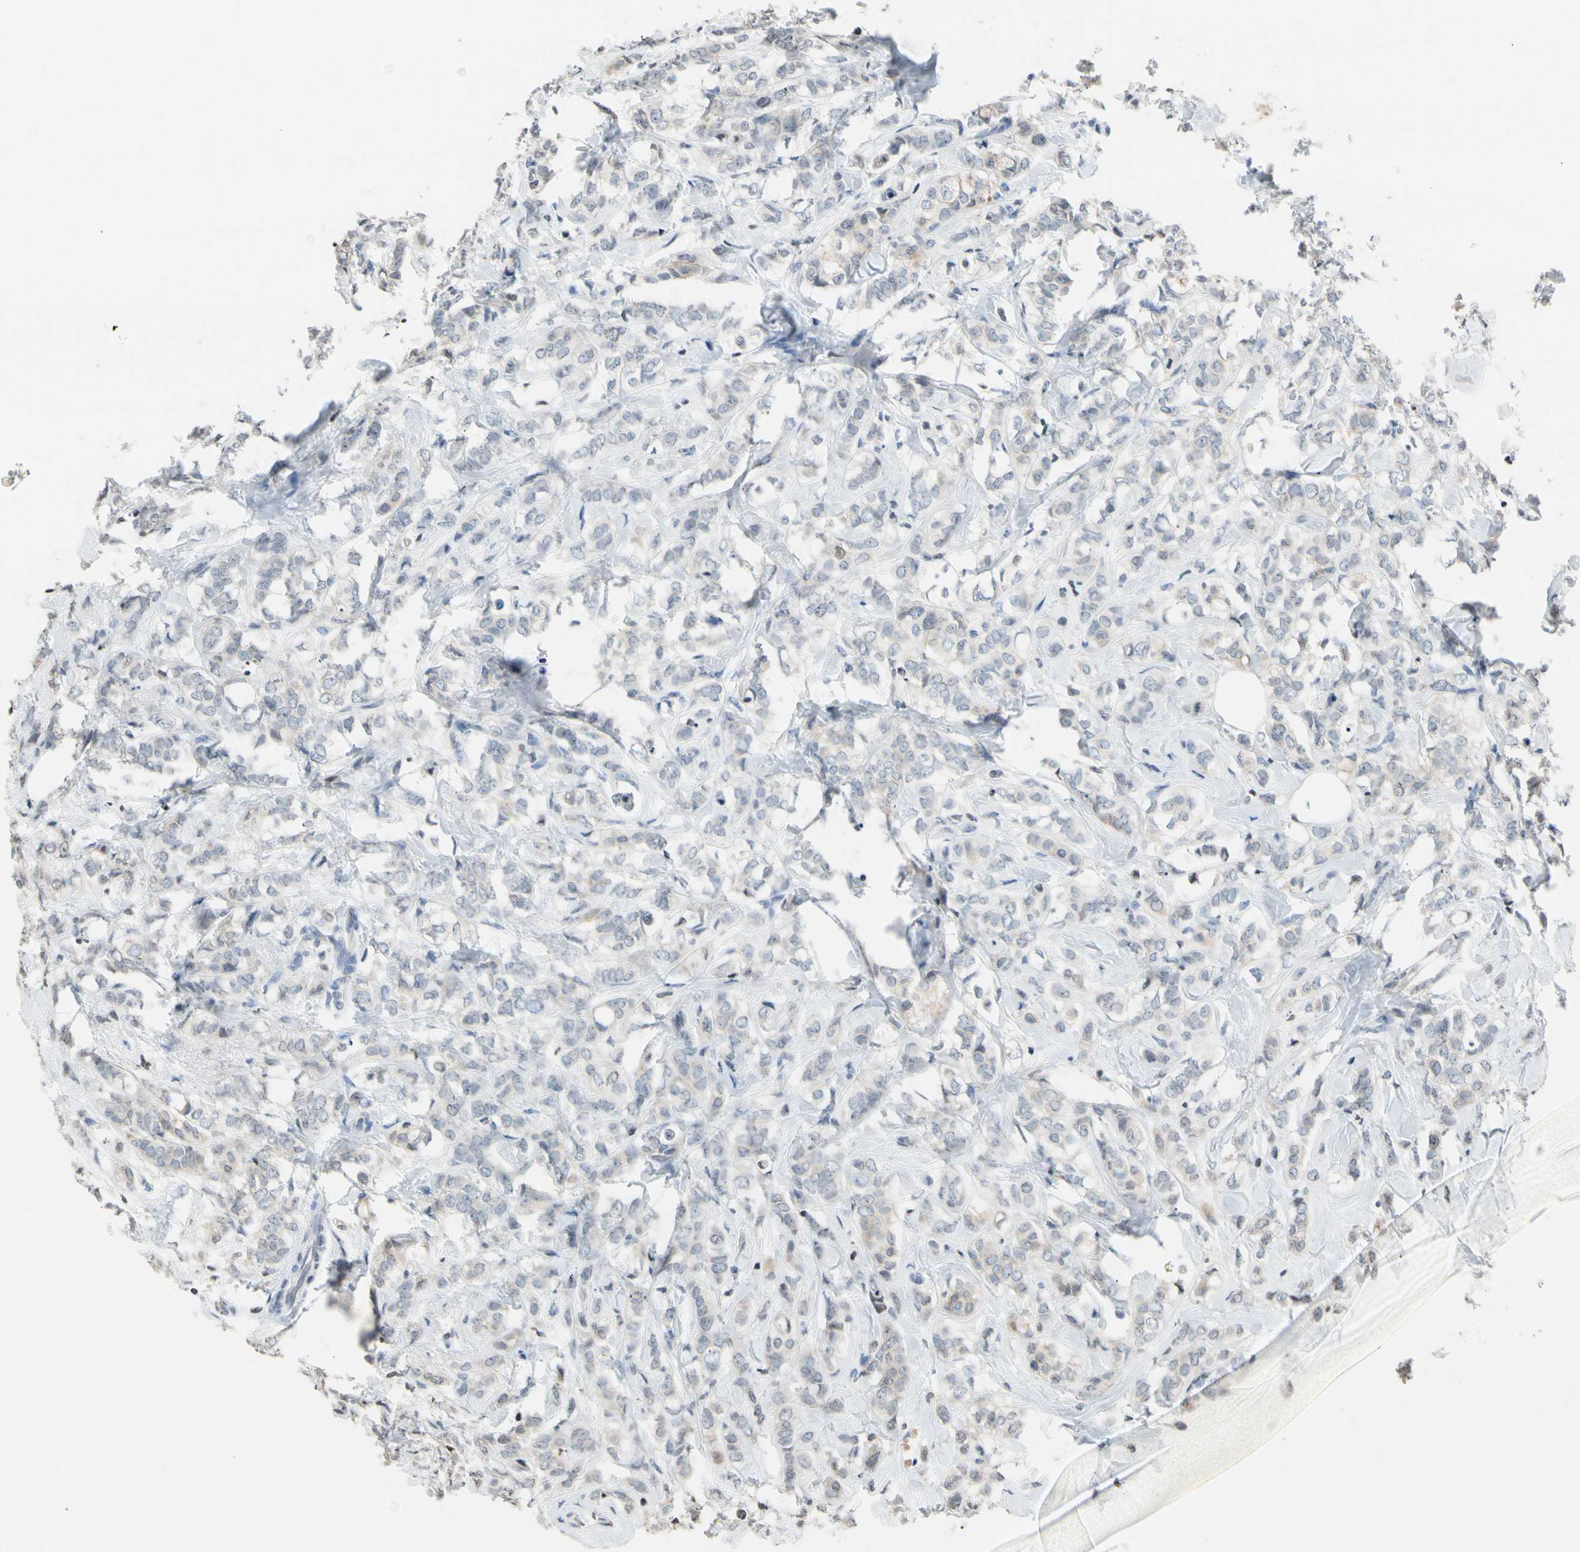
{"staining": {"intensity": "weak", "quantity": "25%-75%", "location": "cytoplasmic/membranous"}, "tissue": "breast cancer", "cell_type": "Tumor cells", "image_type": "cancer", "snomed": [{"axis": "morphology", "description": "Lobular carcinoma"}, {"axis": "topography", "description": "Breast"}], "caption": "Approximately 25%-75% of tumor cells in breast cancer exhibit weak cytoplasmic/membranous protein expression as visualized by brown immunohistochemical staining.", "gene": "GPX4", "patient": {"sex": "female", "age": 60}}